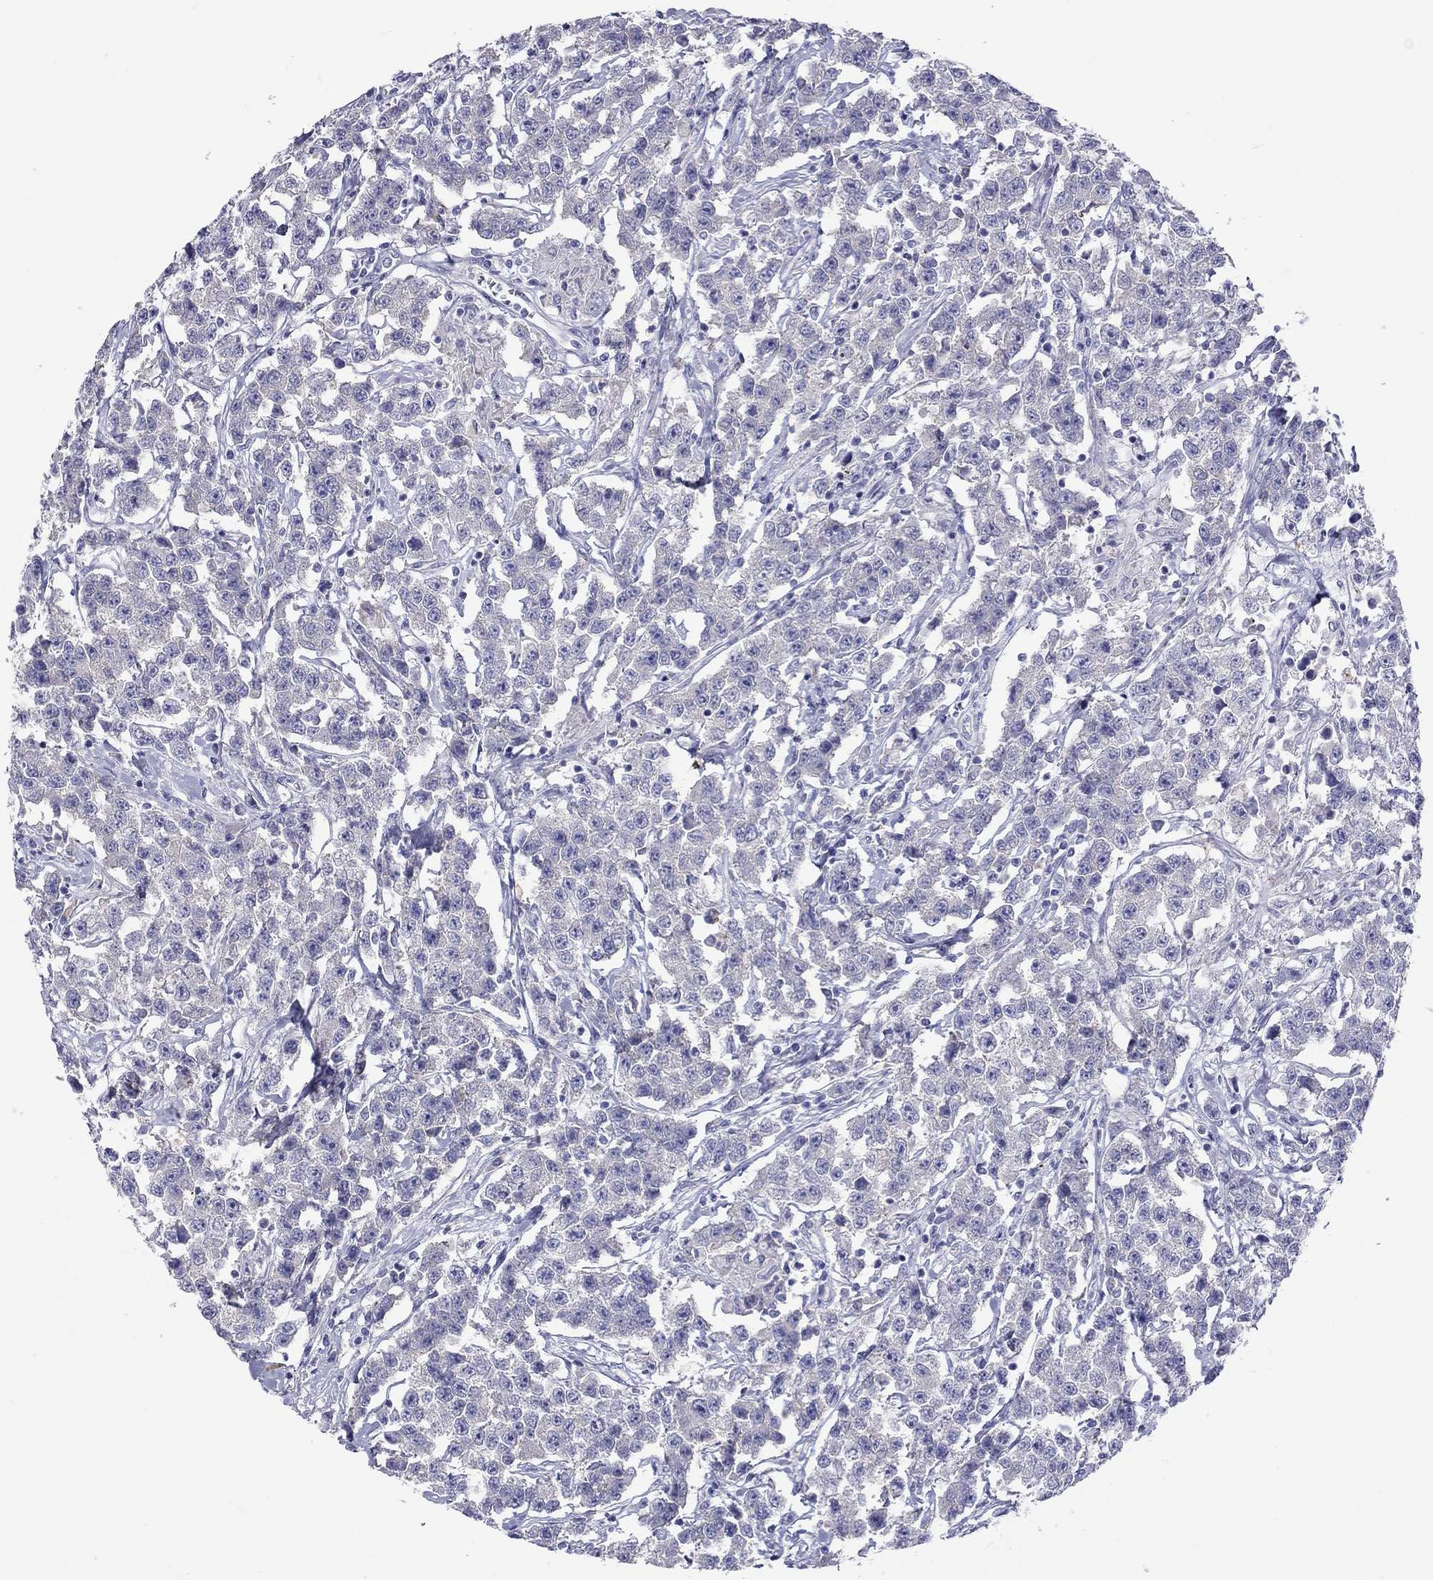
{"staining": {"intensity": "negative", "quantity": "none", "location": "none"}, "tissue": "testis cancer", "cell_type": "Tumor cells", "image_type": "cancer", "snomed": [{"axis": "morphology", "description": "Seminoma, NOS"}, {"axis": "topography", "description": "Testis"}], "caption": "This is an immunohistochemistry image of testis cancer. There is no staining in tumor cells.", "gene": "COL9A1", "patient": {"sex": "male", "age": 59}}